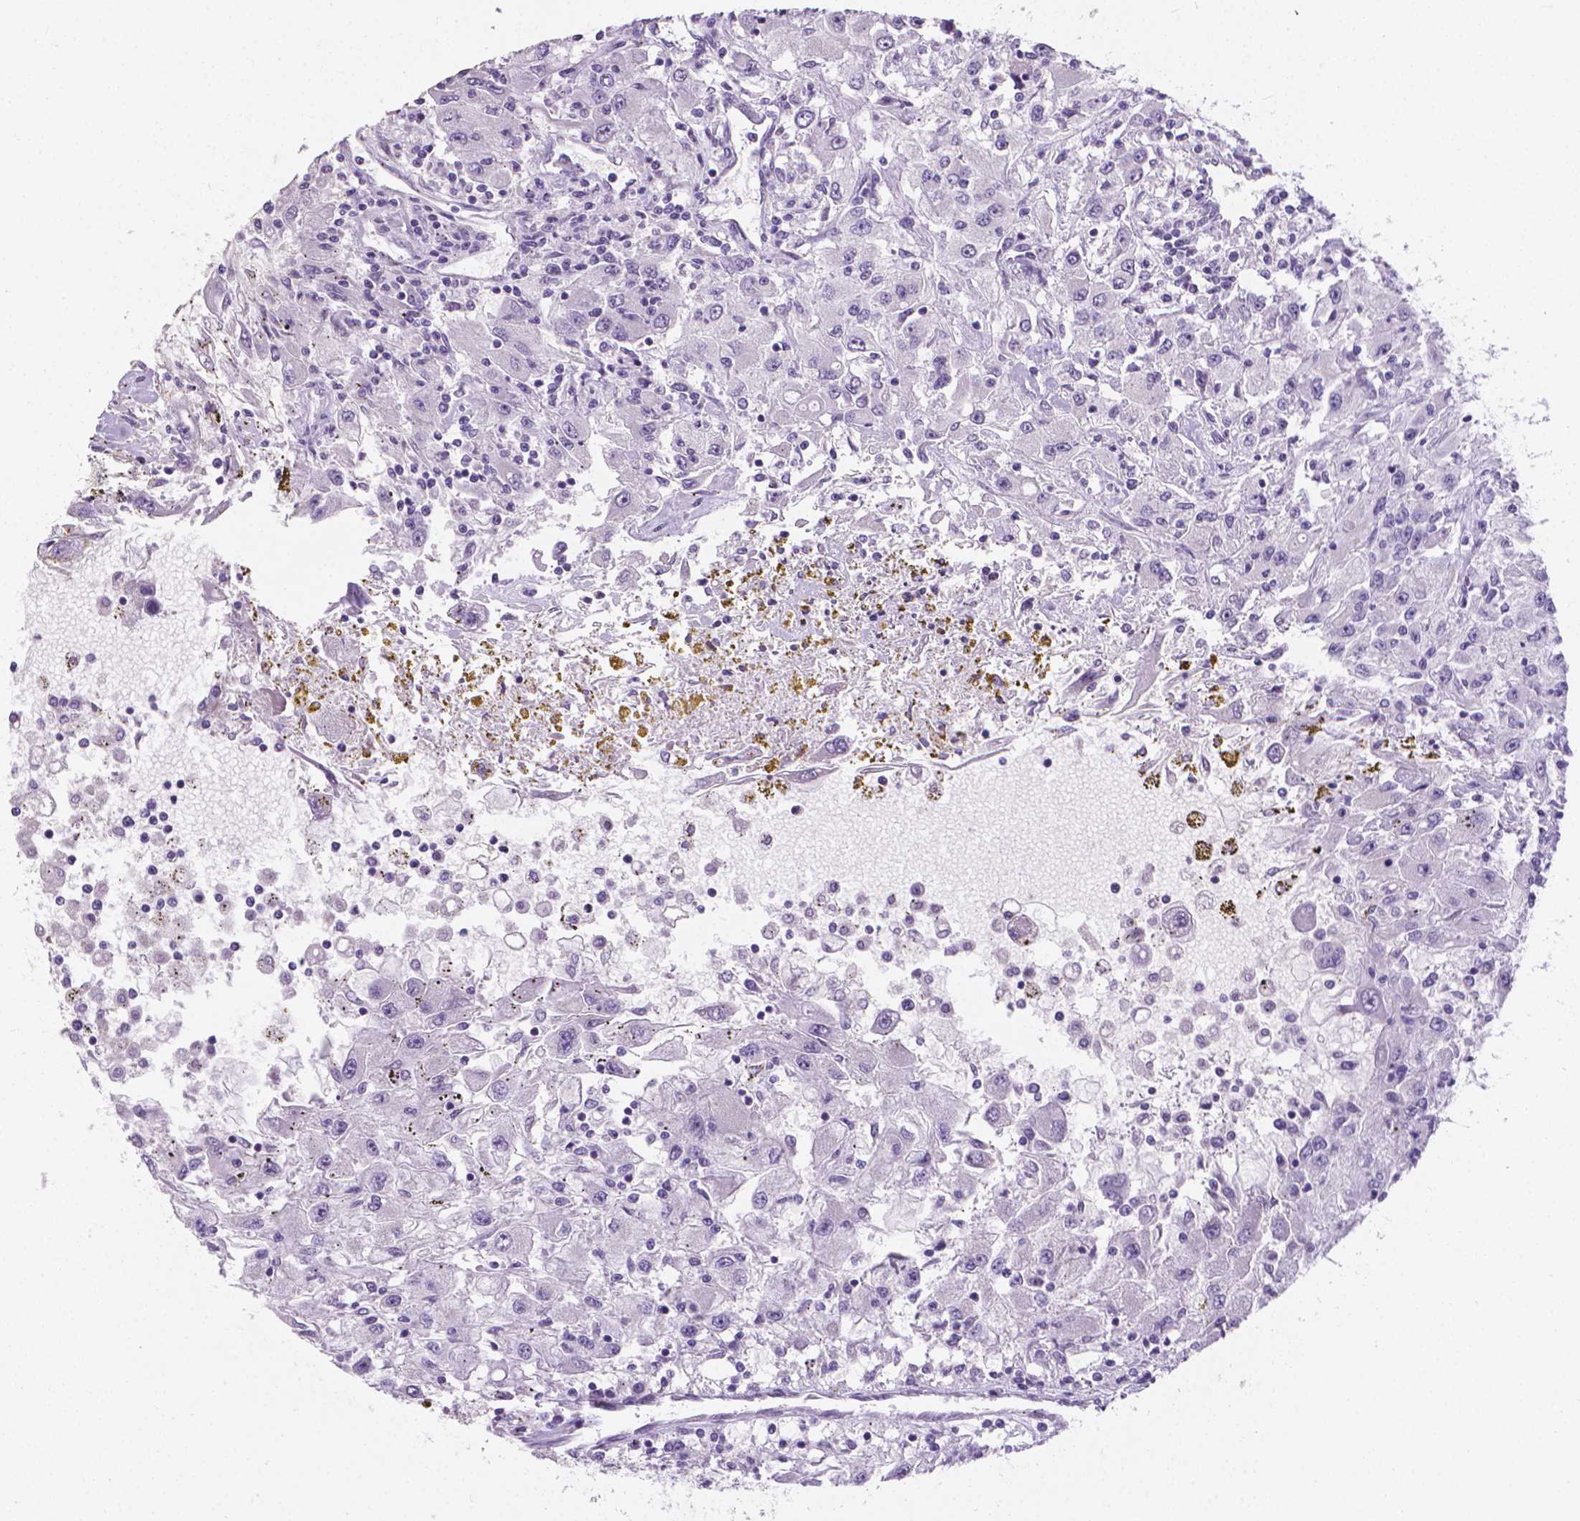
{"staining": {"intensity": "negative", "quantity": "none", "location": "none"}, "tissue": "renal cancer", "cell_type": "Tumor cells", "image_type": "cancer", "snomed": [{"axis": "morphology", "description": "Adenocarcinoma, NOS"}, {"axis": "topography", "description": "Kidney"}], "caption": "The histopathology image shows no staining of tumor cells in renal cancer (adenocarcinoma).", "gene": "XPNPEP2", "patient": {"sex": "female", "age": 67}}